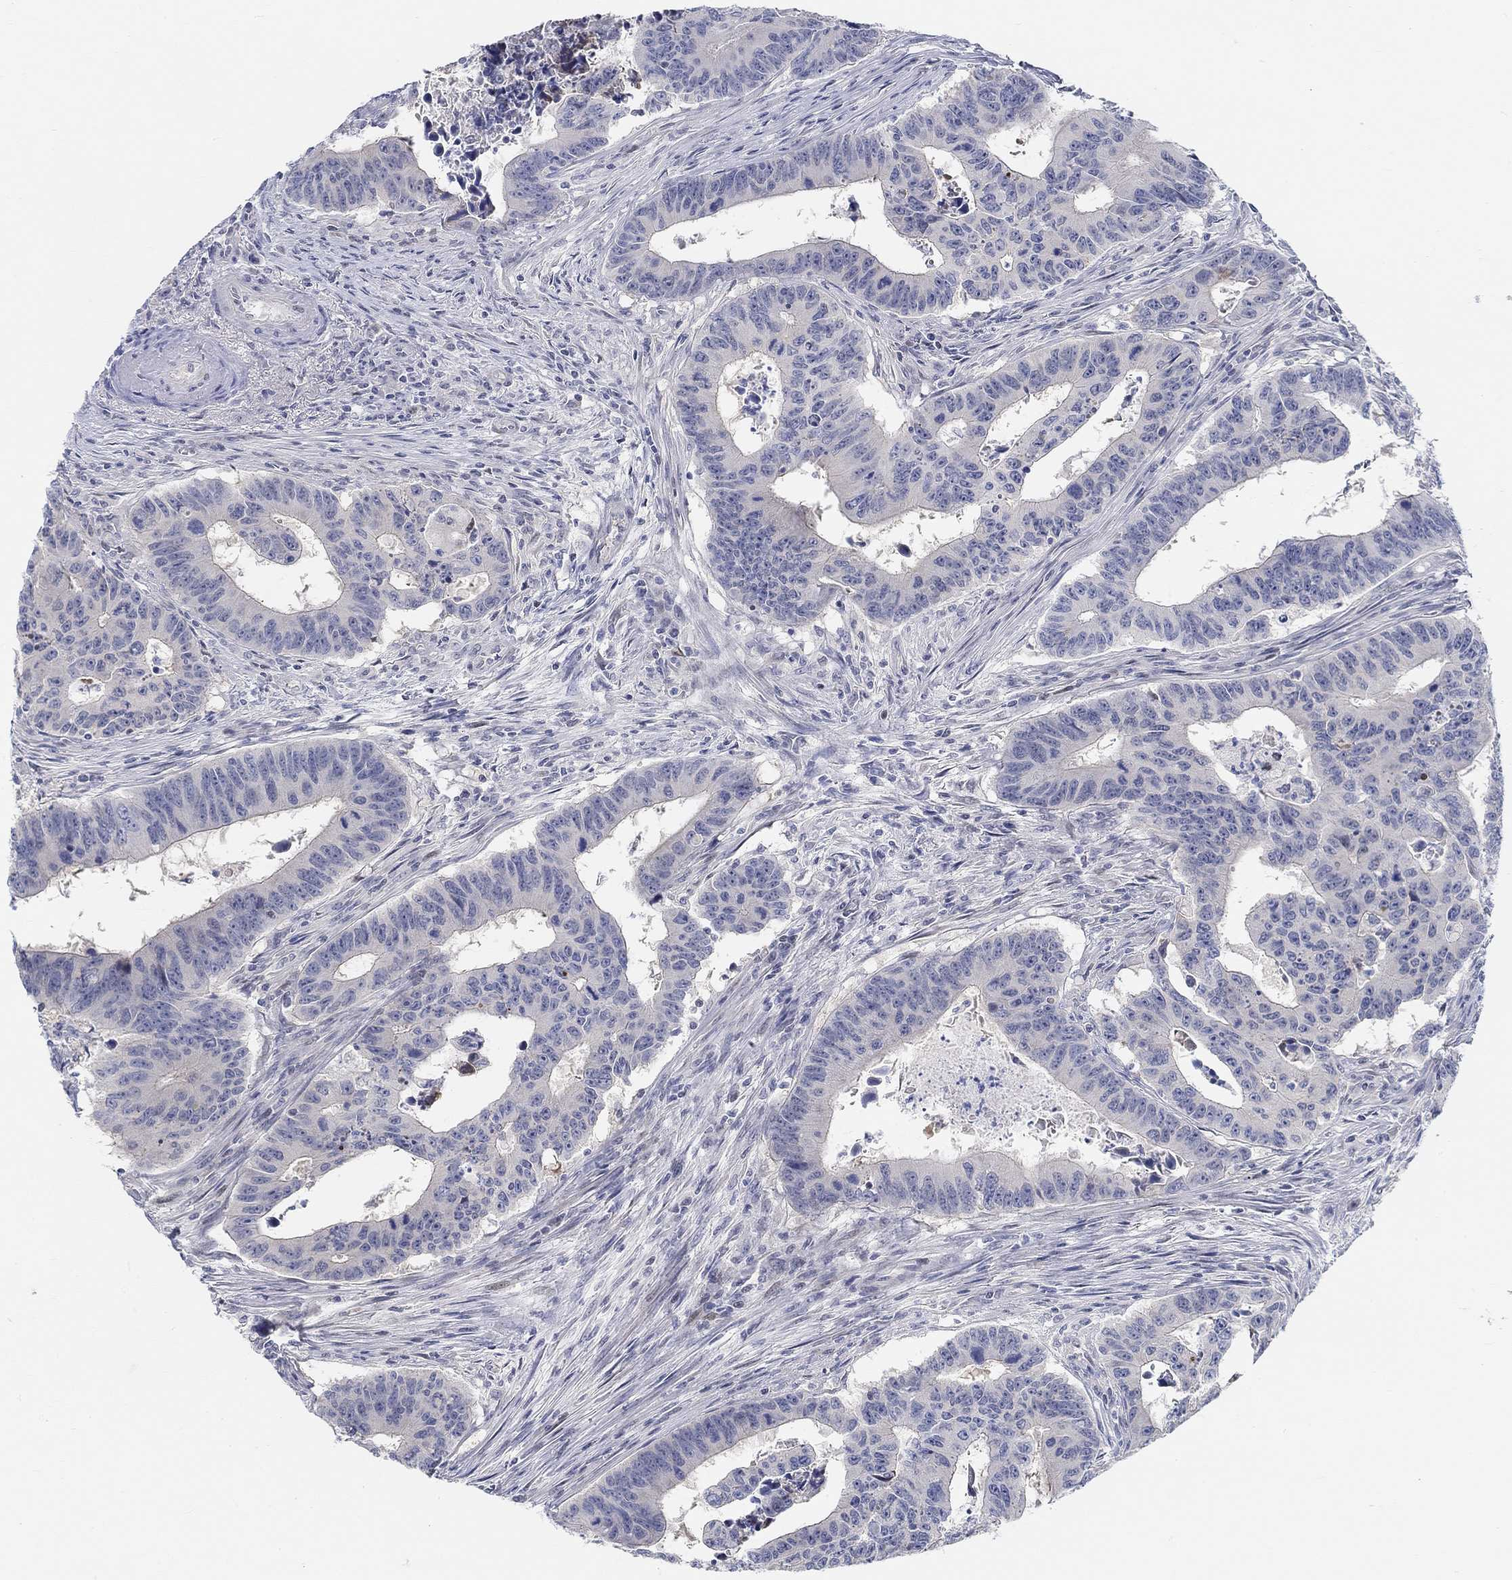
{"staining": {"intensity": "negative", "quantity": "none", "location": "none"}, "tissue": "colorectal cancer", "cell_type": "Tumor cells", "image_type": "cancer", "snomed": [{"axis": "morphology", "description": "Adenocarcinoma, NOS"}, {"axis": "topography", "description": "Appendix"}, {"axis": "topography", "description": "Colon"}, {"axis": "topography", "description": "Cecum"}, {"axis": "topography", "description": "Colon asc"}], "caption": "A high-resolution histopathology image shows immunohistochemistry staining of colorectal adenocarcinoma, which demonstrates no significant positivity in tumor cells. Nuclei are stained in blue.", "gene": "SNTG2", "patient": {"sex": "female", "age": 85}}